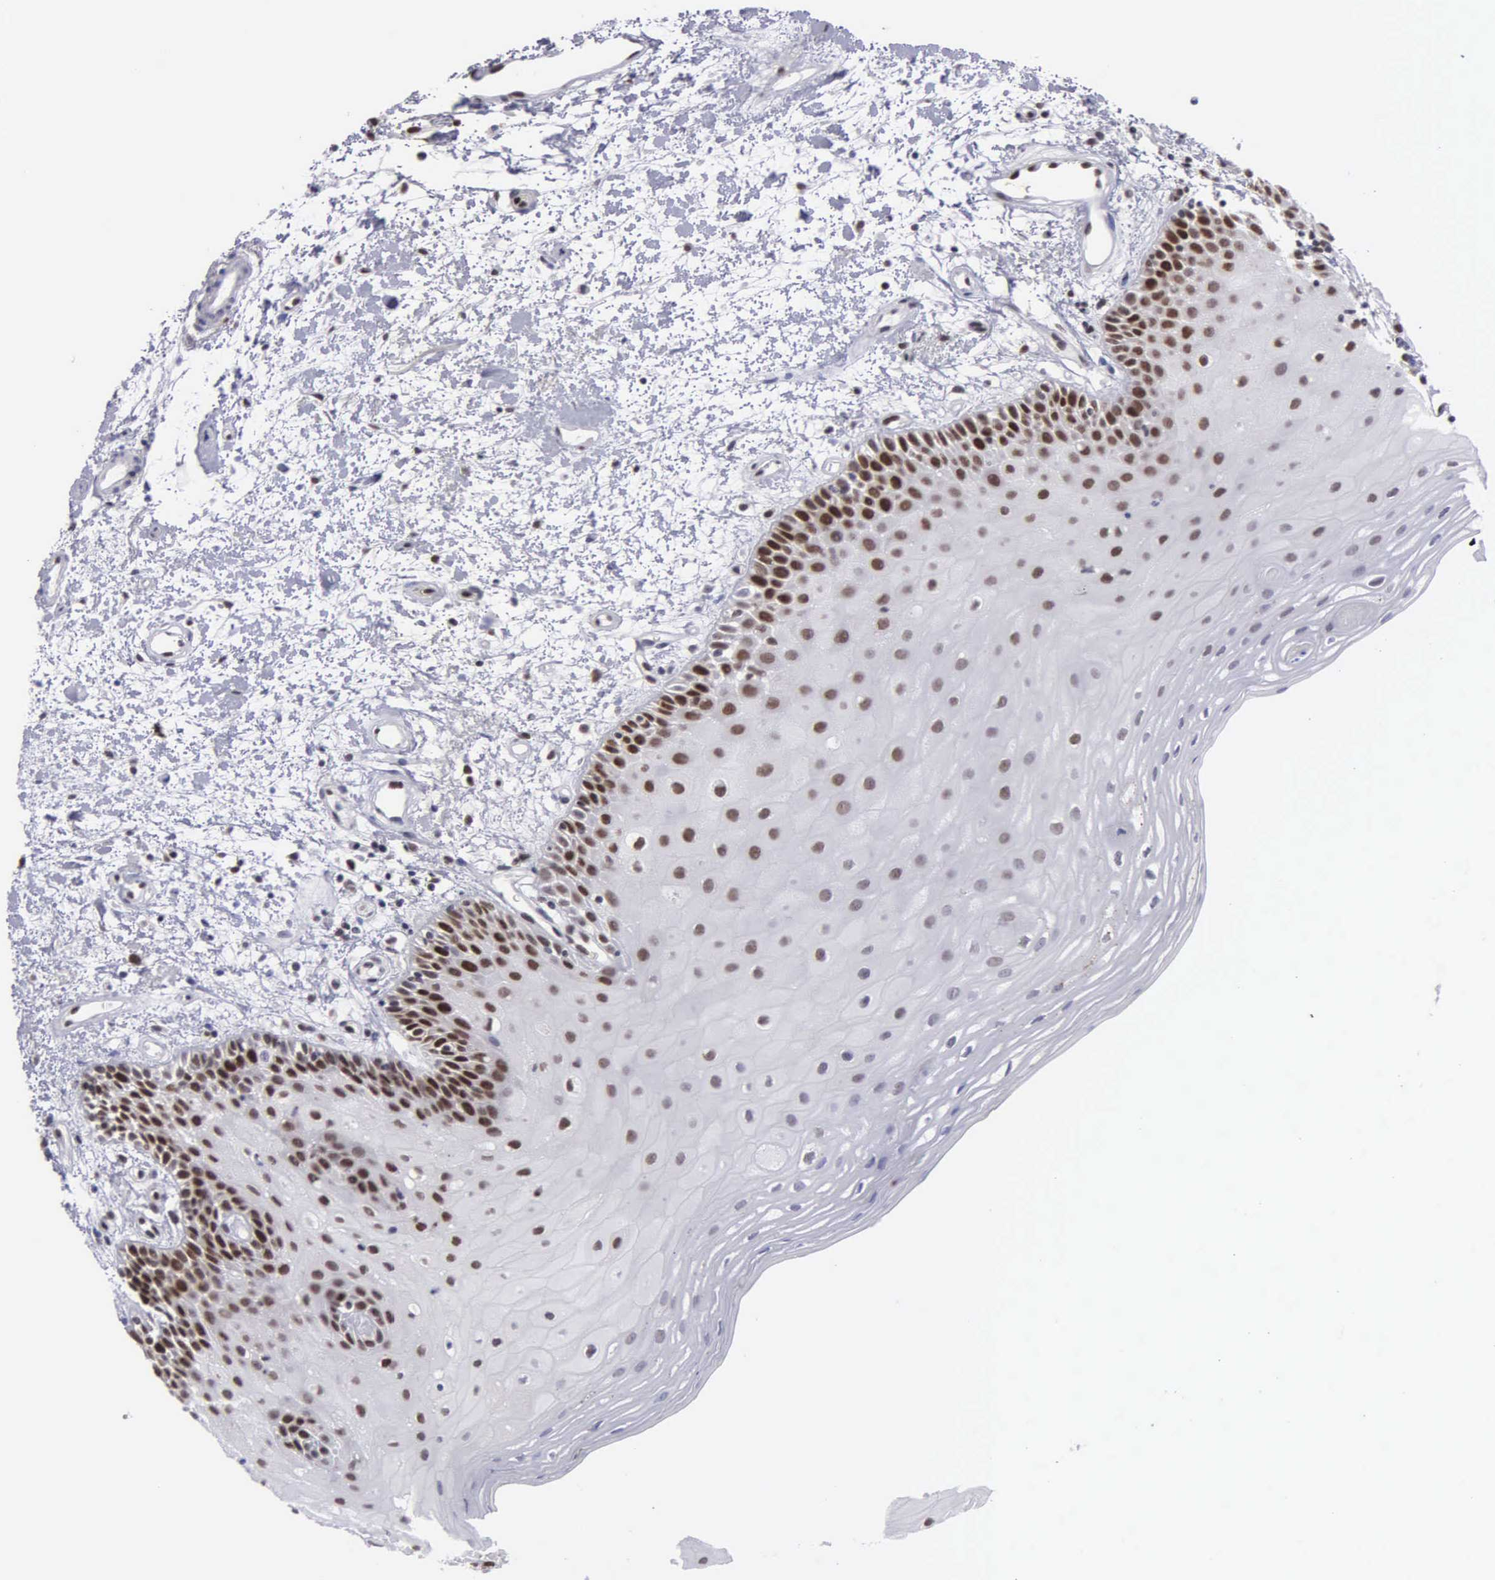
{"staining": {"intensity": "strong", "quantity": "25%-75%", "location": "nuclear"}, "tissue": "oral mucosa", "cell_type": "Squamous epithelial cells", "image_type": "normal", "snomed": [{"axis": "morphology", "description": "Normal tissue, NOS"}, {"axis": "topography", "description": "Oral tissue"}], "caption": "About 25%-75% of squamous epithelial cells in unremarkable oral mucosa reveal strong nuclear protein staining as visualized by brown immunohistochemical staining.", "gene": "UBR7", "patient": {"sex": "female", "age": 79}}